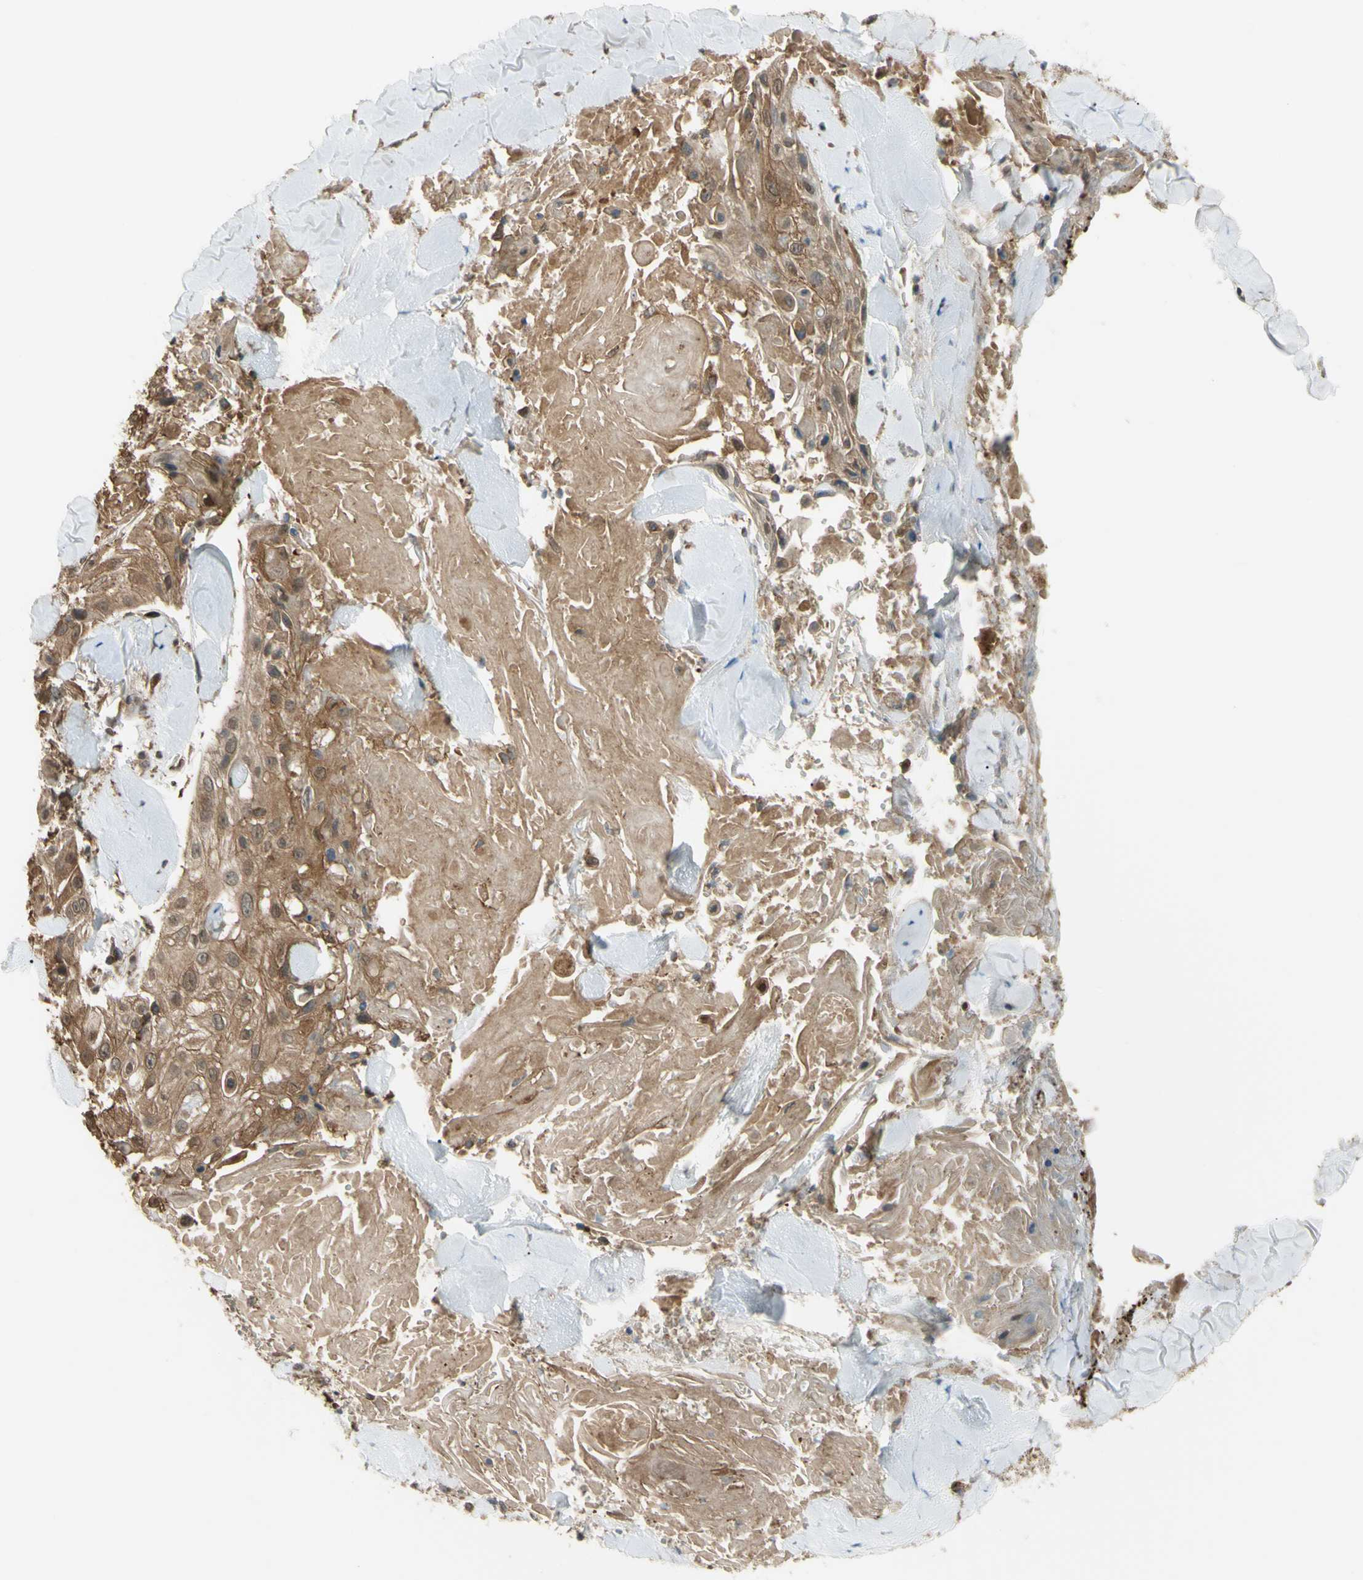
{"staining": {"intensity": "moderate", "quantity": ">75%", "location": "cytoplasmic/membranous,nuclear"}, "tissue": "skin cancer", "cell_type": "Tumor cells", "image_type": "cancer", "snomed": [{"axis": "morphology", "description": "Squamous cell carcinoma, NOS"}, {"axis": "topography", "description": "Skin"}], "caption": "An image of skin cancer (squamous cell carcinoma) stained for a protein exhibits moderate cytoplasmic/membranous and nuclear brown staining in tumor cells.", "gene": "FLII", "patient": {"sex": "male", "age": 86}}